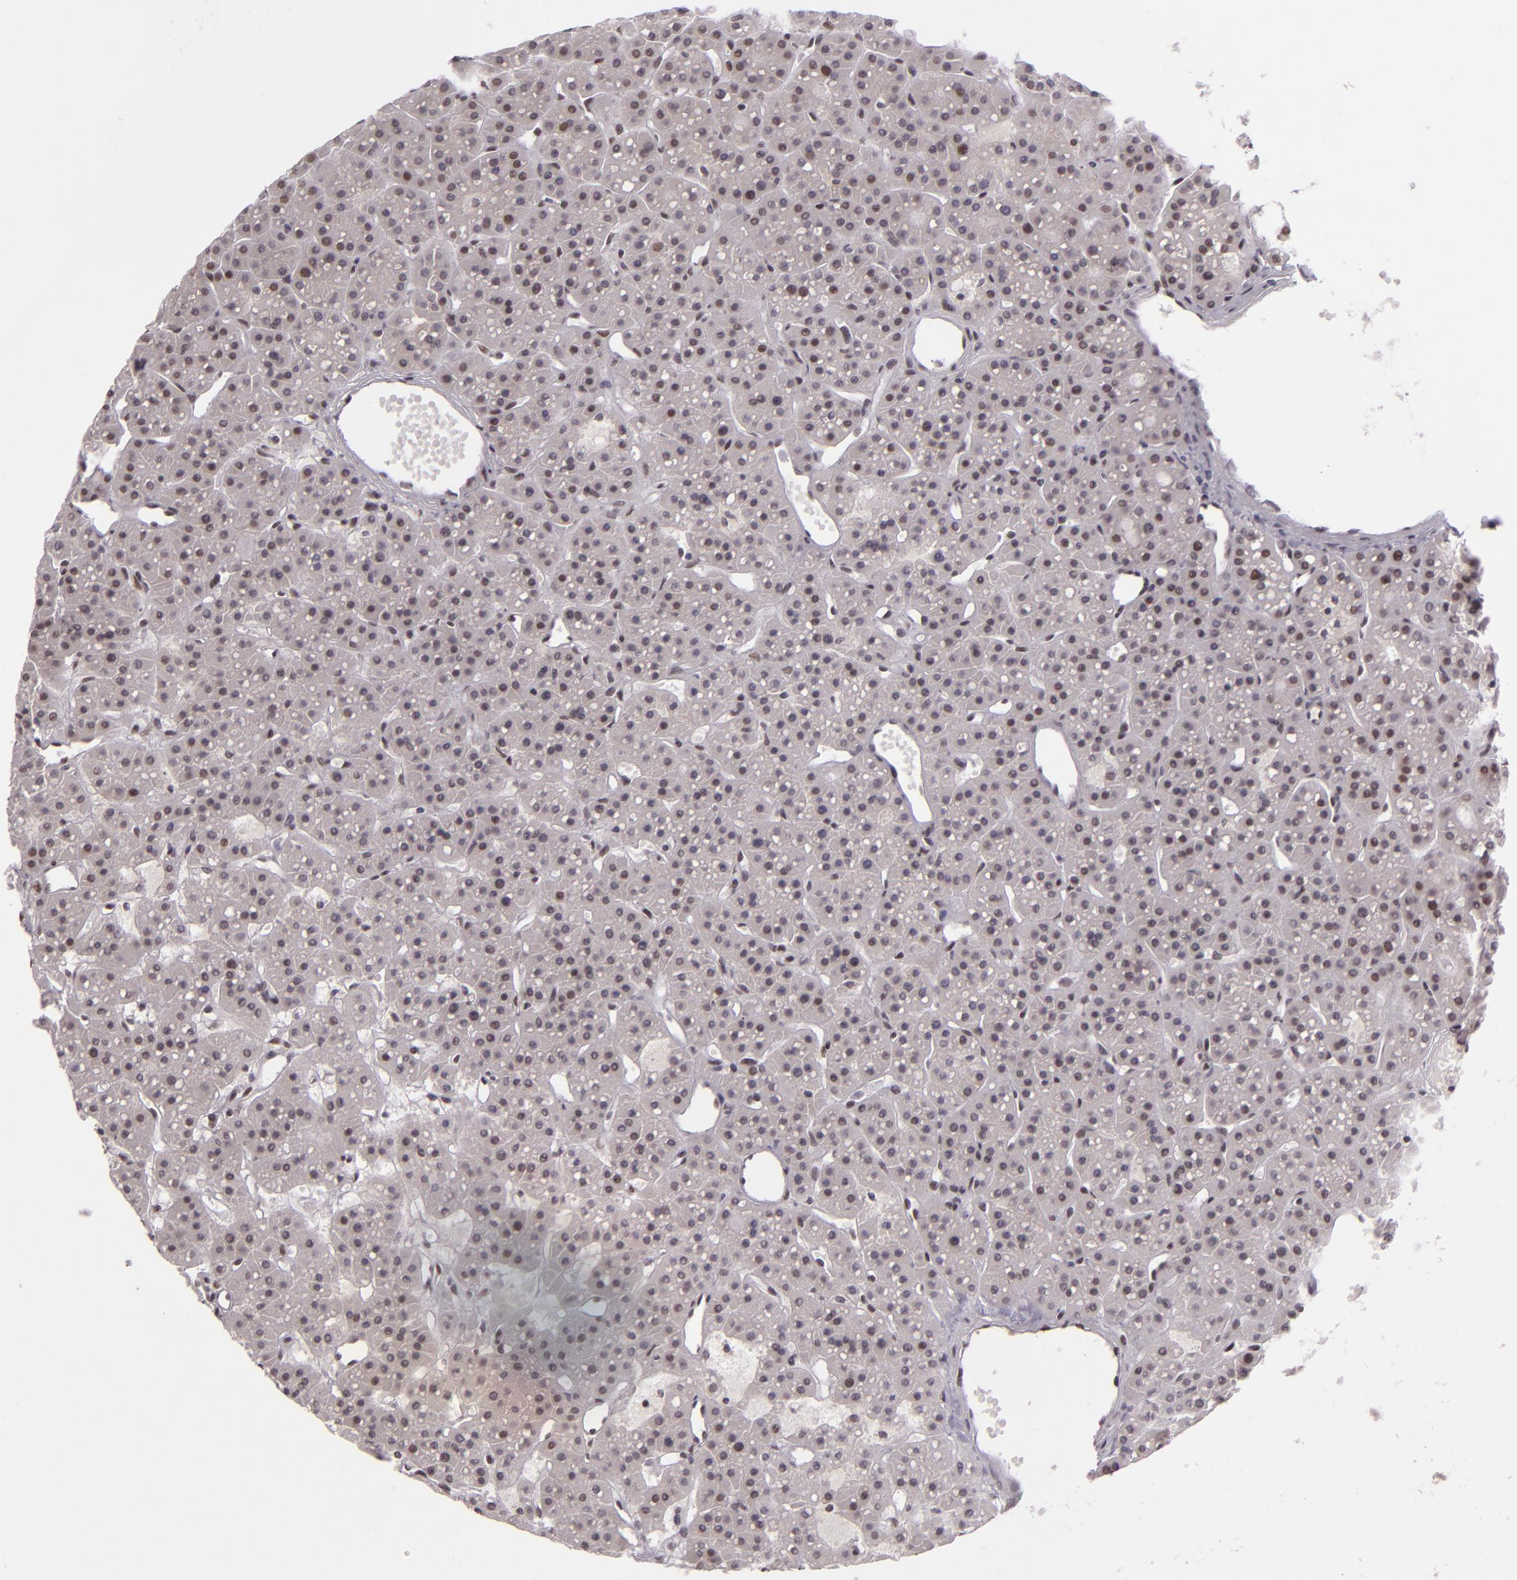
{"staining": {"intensity": "moderate", "quantity": ">75%", "location": "nuclear"}, "tissue": "parathyroid gland", "cell_type": "Glandular cells", "image_type": "normal", "snomed": [{"axis": "morphology", "description": "Normal tissue, NOS"}, {"axis": "topography", "description": "Parathyroid gland"}], "caption": "DAB immunohistochemical staining of benign human parathyroid gland demonstrates moderate nuclear protein positivity in about >75% of glandular cells. (Stains: DAB (3,3'-diaminobenzidine) in brown, nuclei in blue, Microscopy: brightfield microscopy at high magnification).", "gene": "BRD8", "patient": {"sex": "female", "age": 76}}